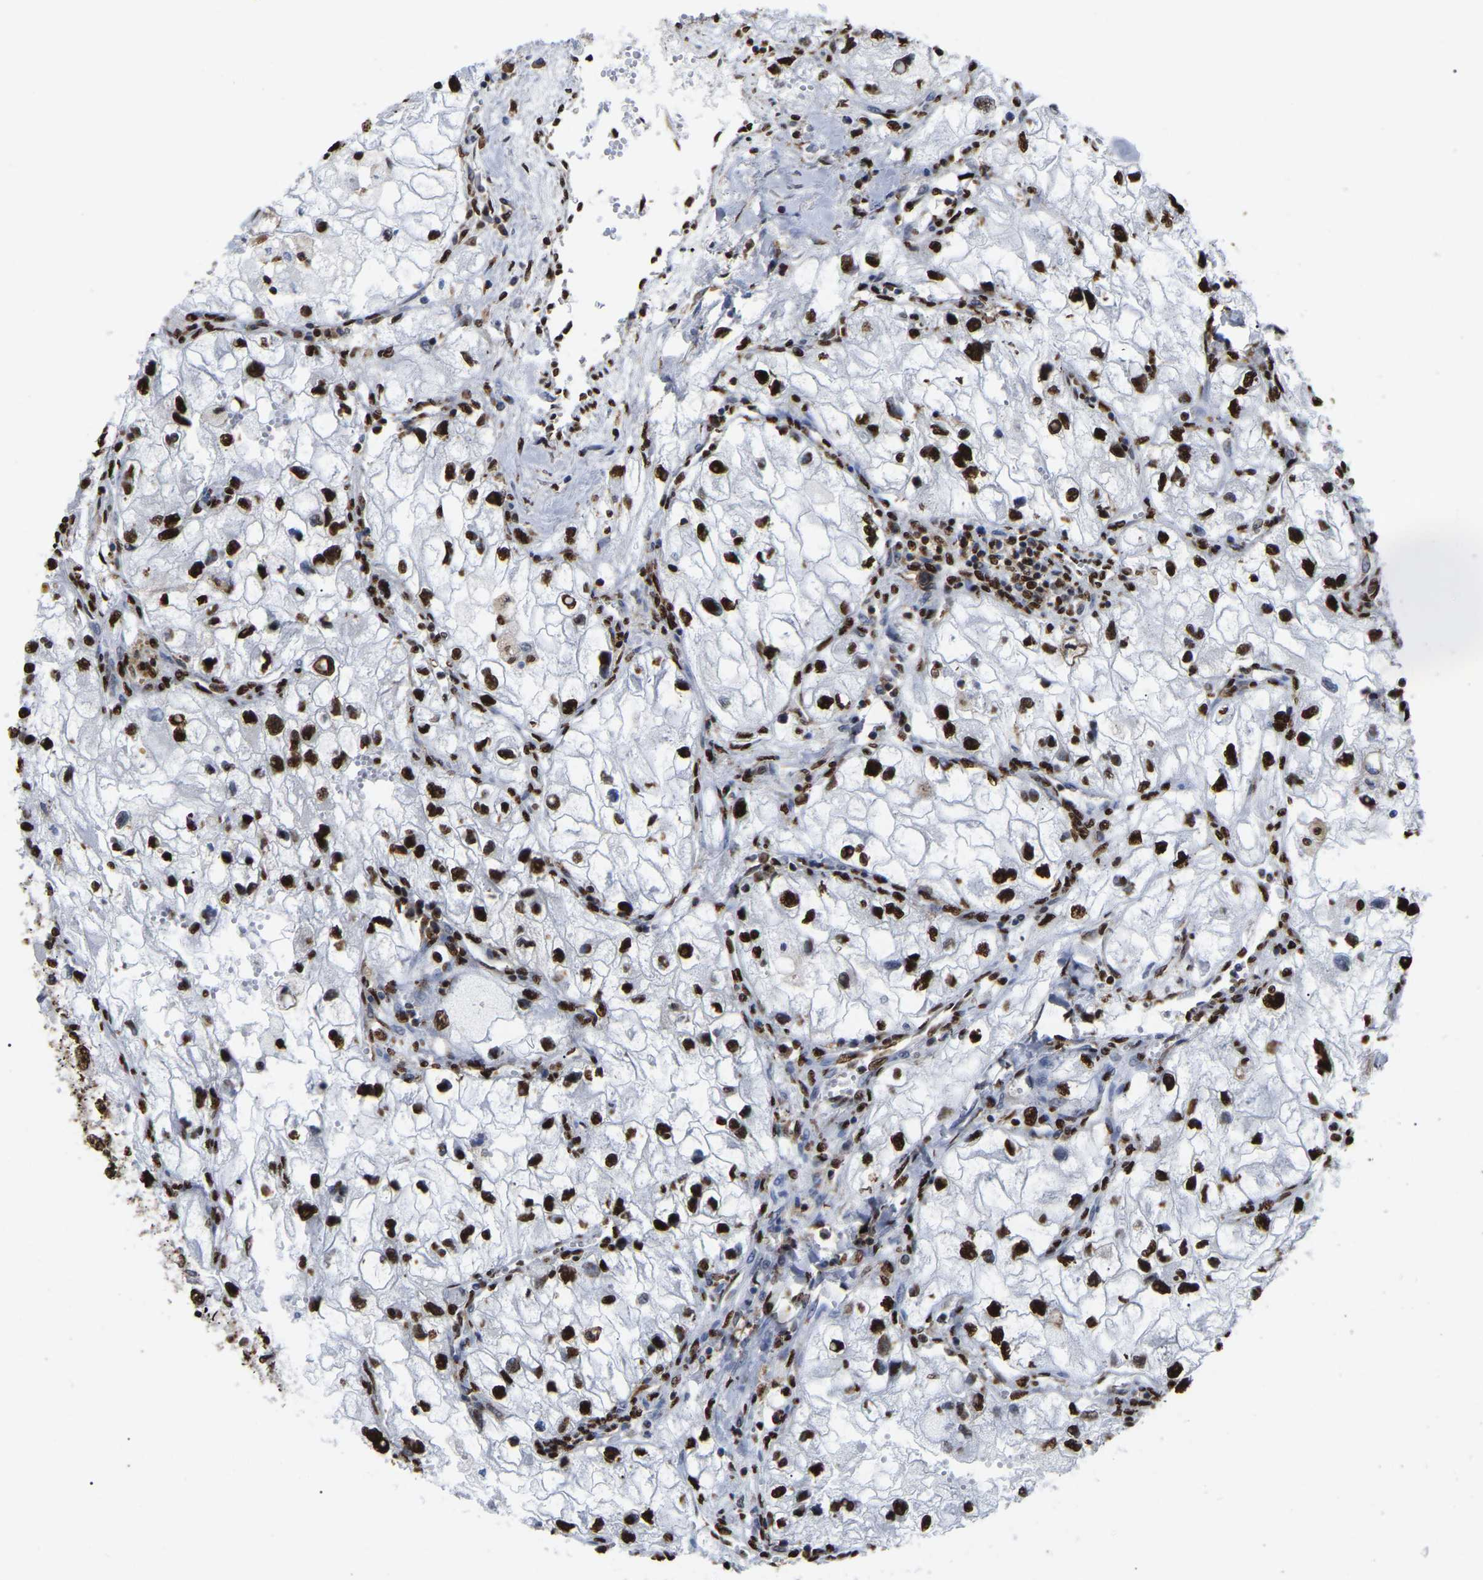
{"staining": {"intensity": "strong", "quantity": ">75%", "location": "nuclear"}, "tissue": "renal cancer", "cell_type": "Tumor cells", "image_type": "cancer", "snomed": [{"axis": "morphology", "description": "Adenocarcinoma, NOS"}, {"axis": "topography", "description": "Kidney"}], "caption": "A photomicrograph of renal cancer (adenocarcinoma) stained for a protein demonstrates strong nuclear brown staining in tumor cells.", "gene": "RBL2", "patient": {"sex": "female", "age": 70}}